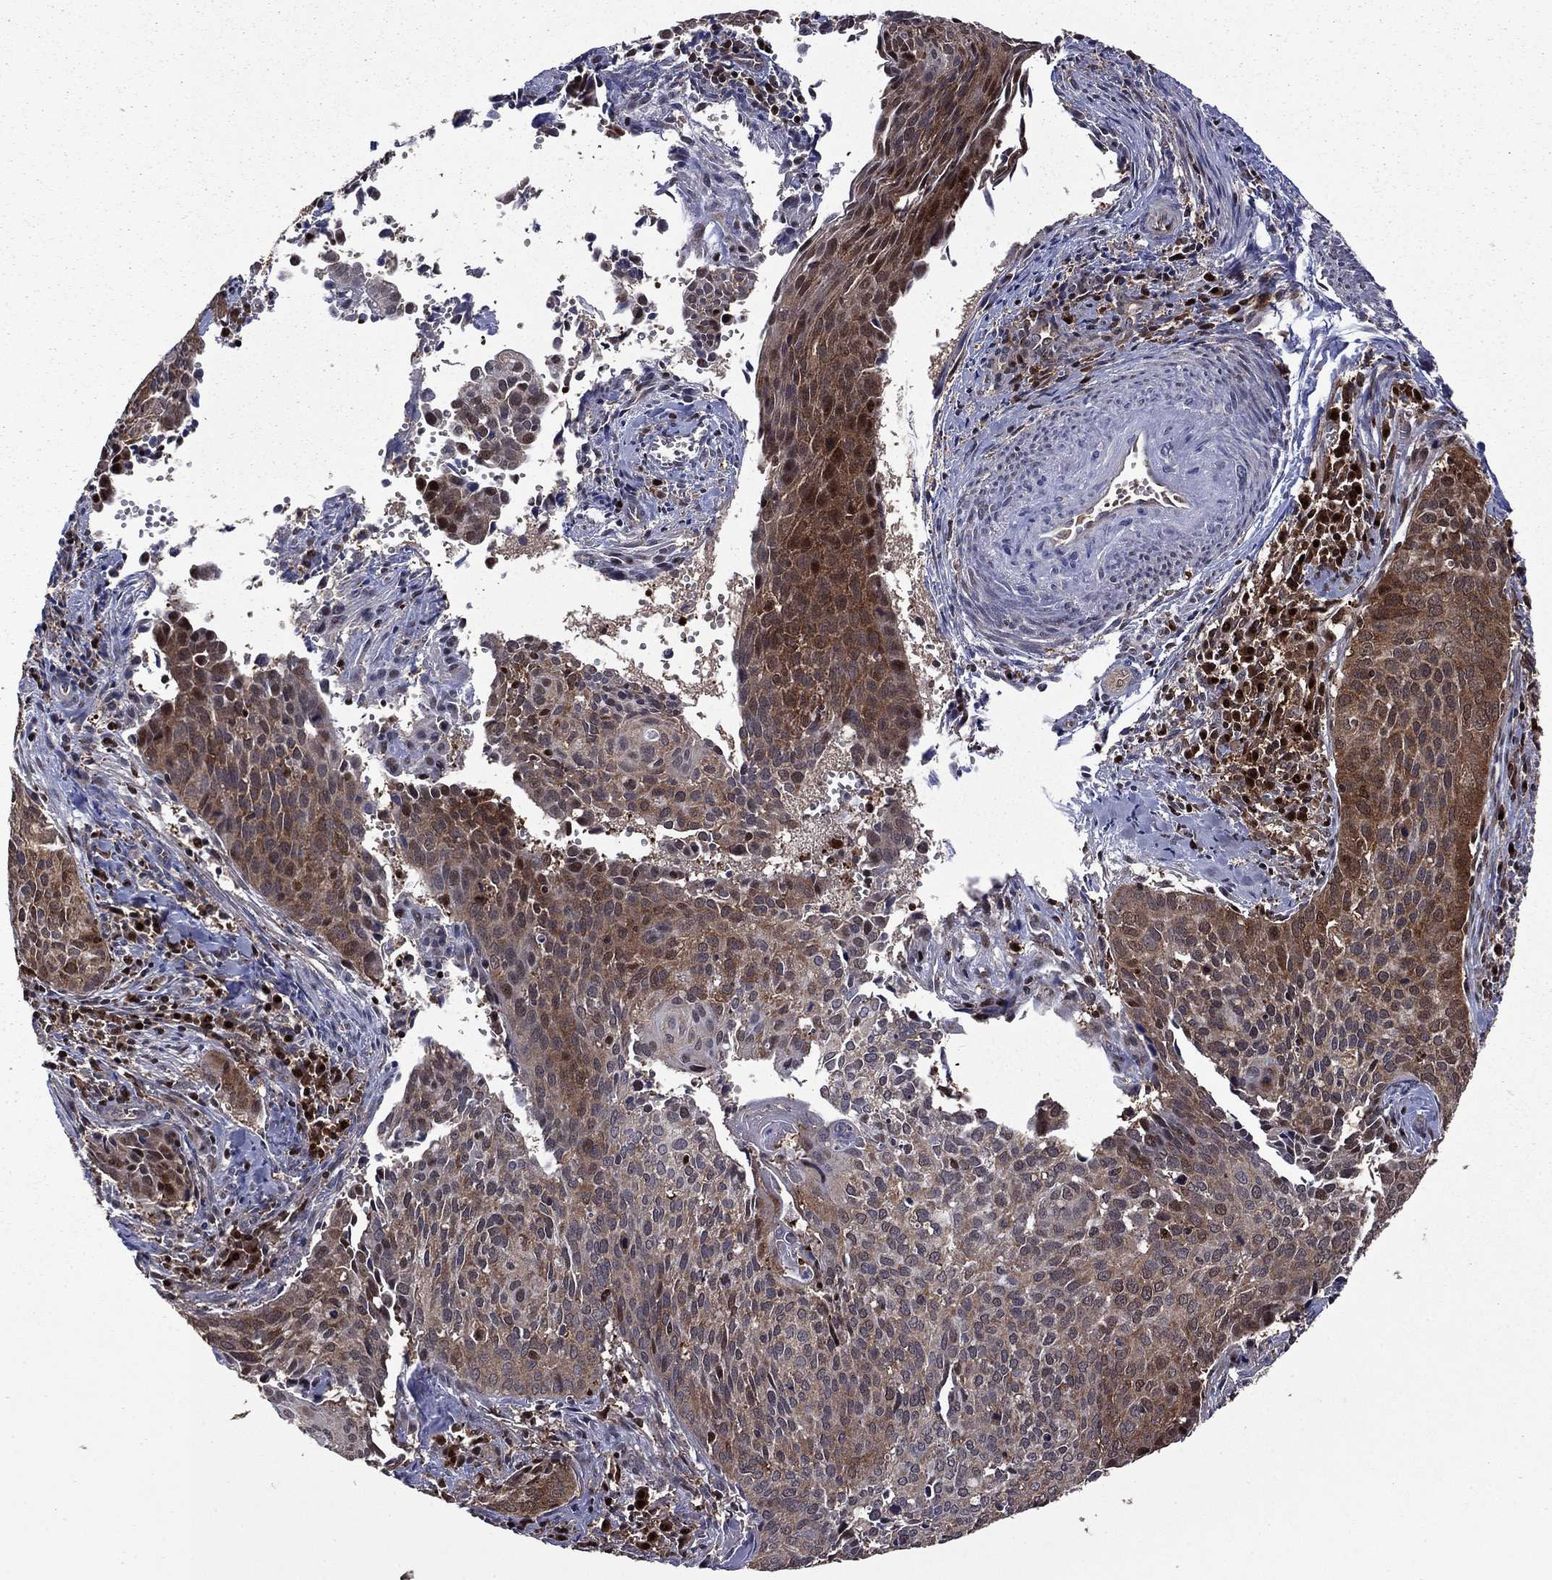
{"staining": {"intensity": "moderate", "quantity": "<25%", "location": "cytoplasmic/membranous,nuclear"}, "tissue": "cervical cancer", "cell_type": "Tumor cells", "image_type": "cancer", "snomed": [{"axis": "morphology", "description": "Squamous cell carcinoma, NOS"}, {"axis": "topography", "description": "Cervix"}], "caption": "This histopathology image demonstrates IHC staining of cervical squamous cell carcinoma, with low moderate cytoplasmic/membranous and nuclear staining in approximately <25% of tumor cells.", "gene": "APPBP2", "patient": {"sex": "female", "age": 29}}